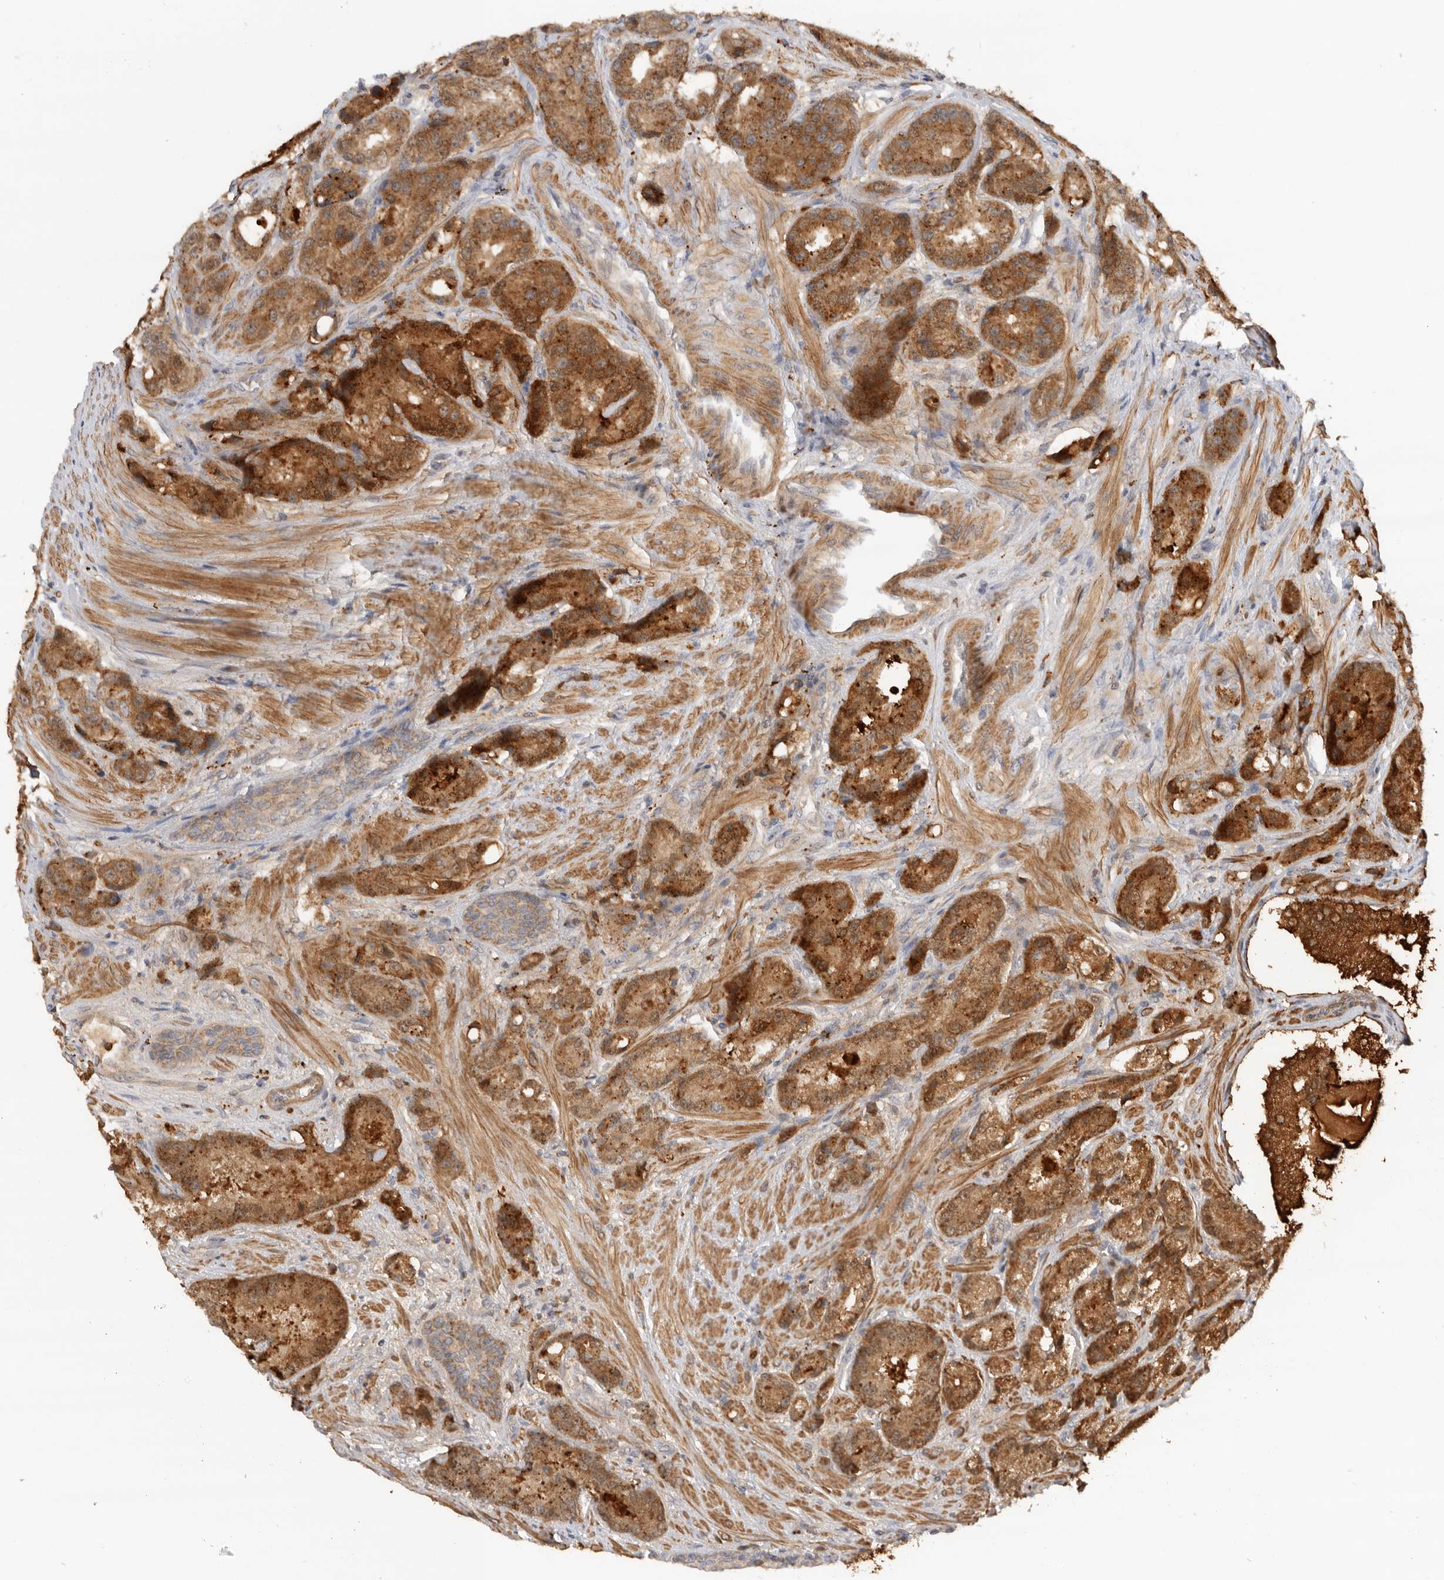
{"staining": {"intensity": "strong", "quantity": ">75%", "location": "cytoplasmic/membranous,nuclear"}, "tissue": "prostate cancer", "cell_type": "Tumor cells", "image_type": "cancer", "snomed": [{"axis": "morphology", "description": "Adenocarcinoma, High grade"}, {"axis": "topography", "description": "Prostate"}], "caption": "Immunohistochemical staining of human prostate high-grade adenocarcinoma reveals high levels of strong cytoplasmic/membranous and nuclear staining in about >75% of tumor cells.", "gene": "GNE", "patient": {"sex": "male", "age": 60}}